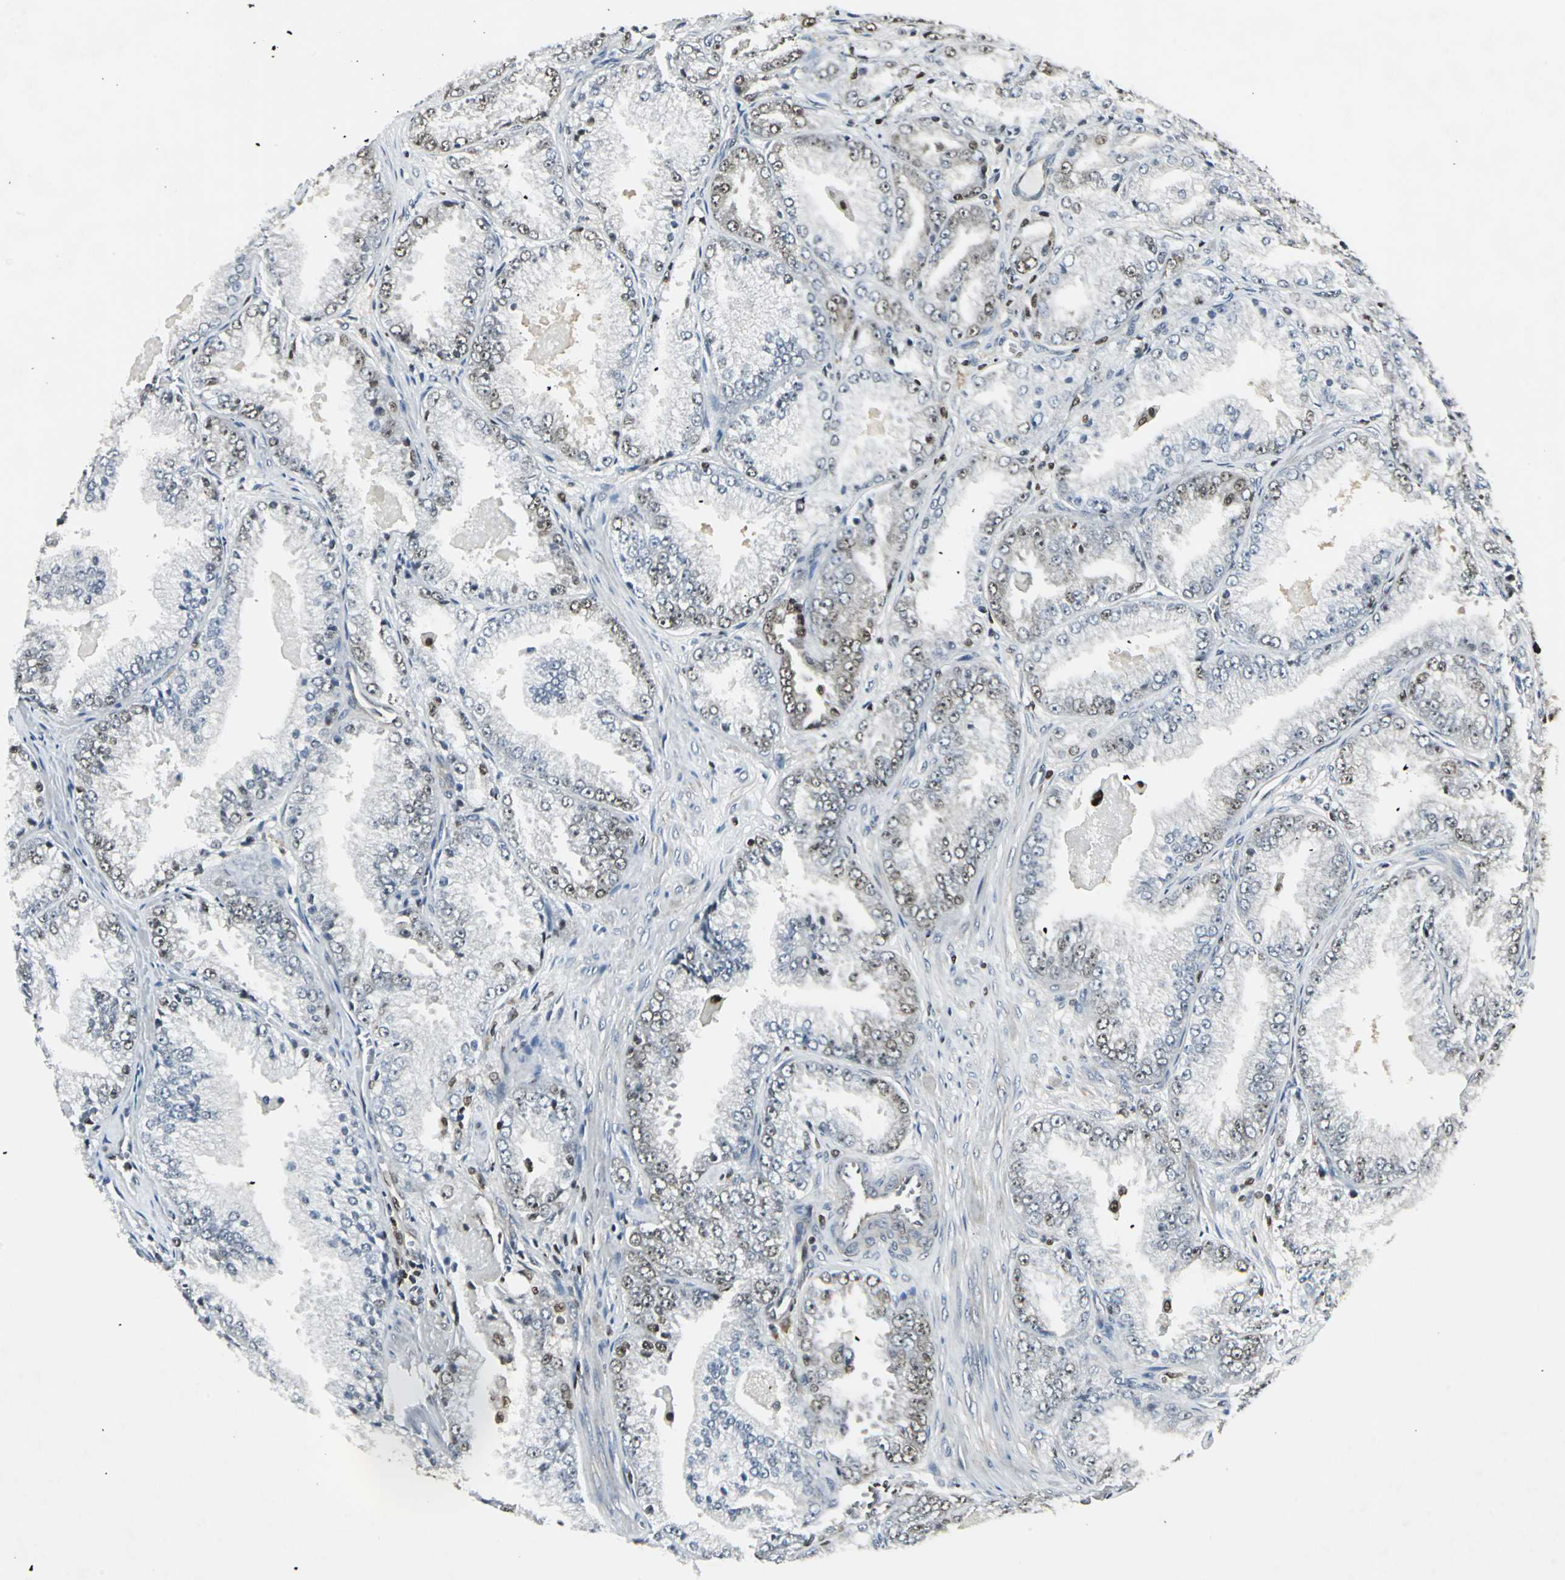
{"staining": {"intensity": "moderate", "quantity": "<25%", "location": "cytoplasmic/membranous,nuclear"}, "tissue": "prostate cancer", "cell_type": "Tumor cells", "image_type": "cancer", "snomed": [{"axis": "morphology", "description": "Adenocarcinoma, High grade"}, {"axis": "topography", "description": "Prostate"}], "caption": "Prostate cancer (high-grade adenocarcinoma) stained with a brown dye shows moderate cytoplasmic/membranous and nuclear positive expression in approximately <25% of tumor cells.", "gene": "AHR", "patient": {"sex": "male", "age": 61}}